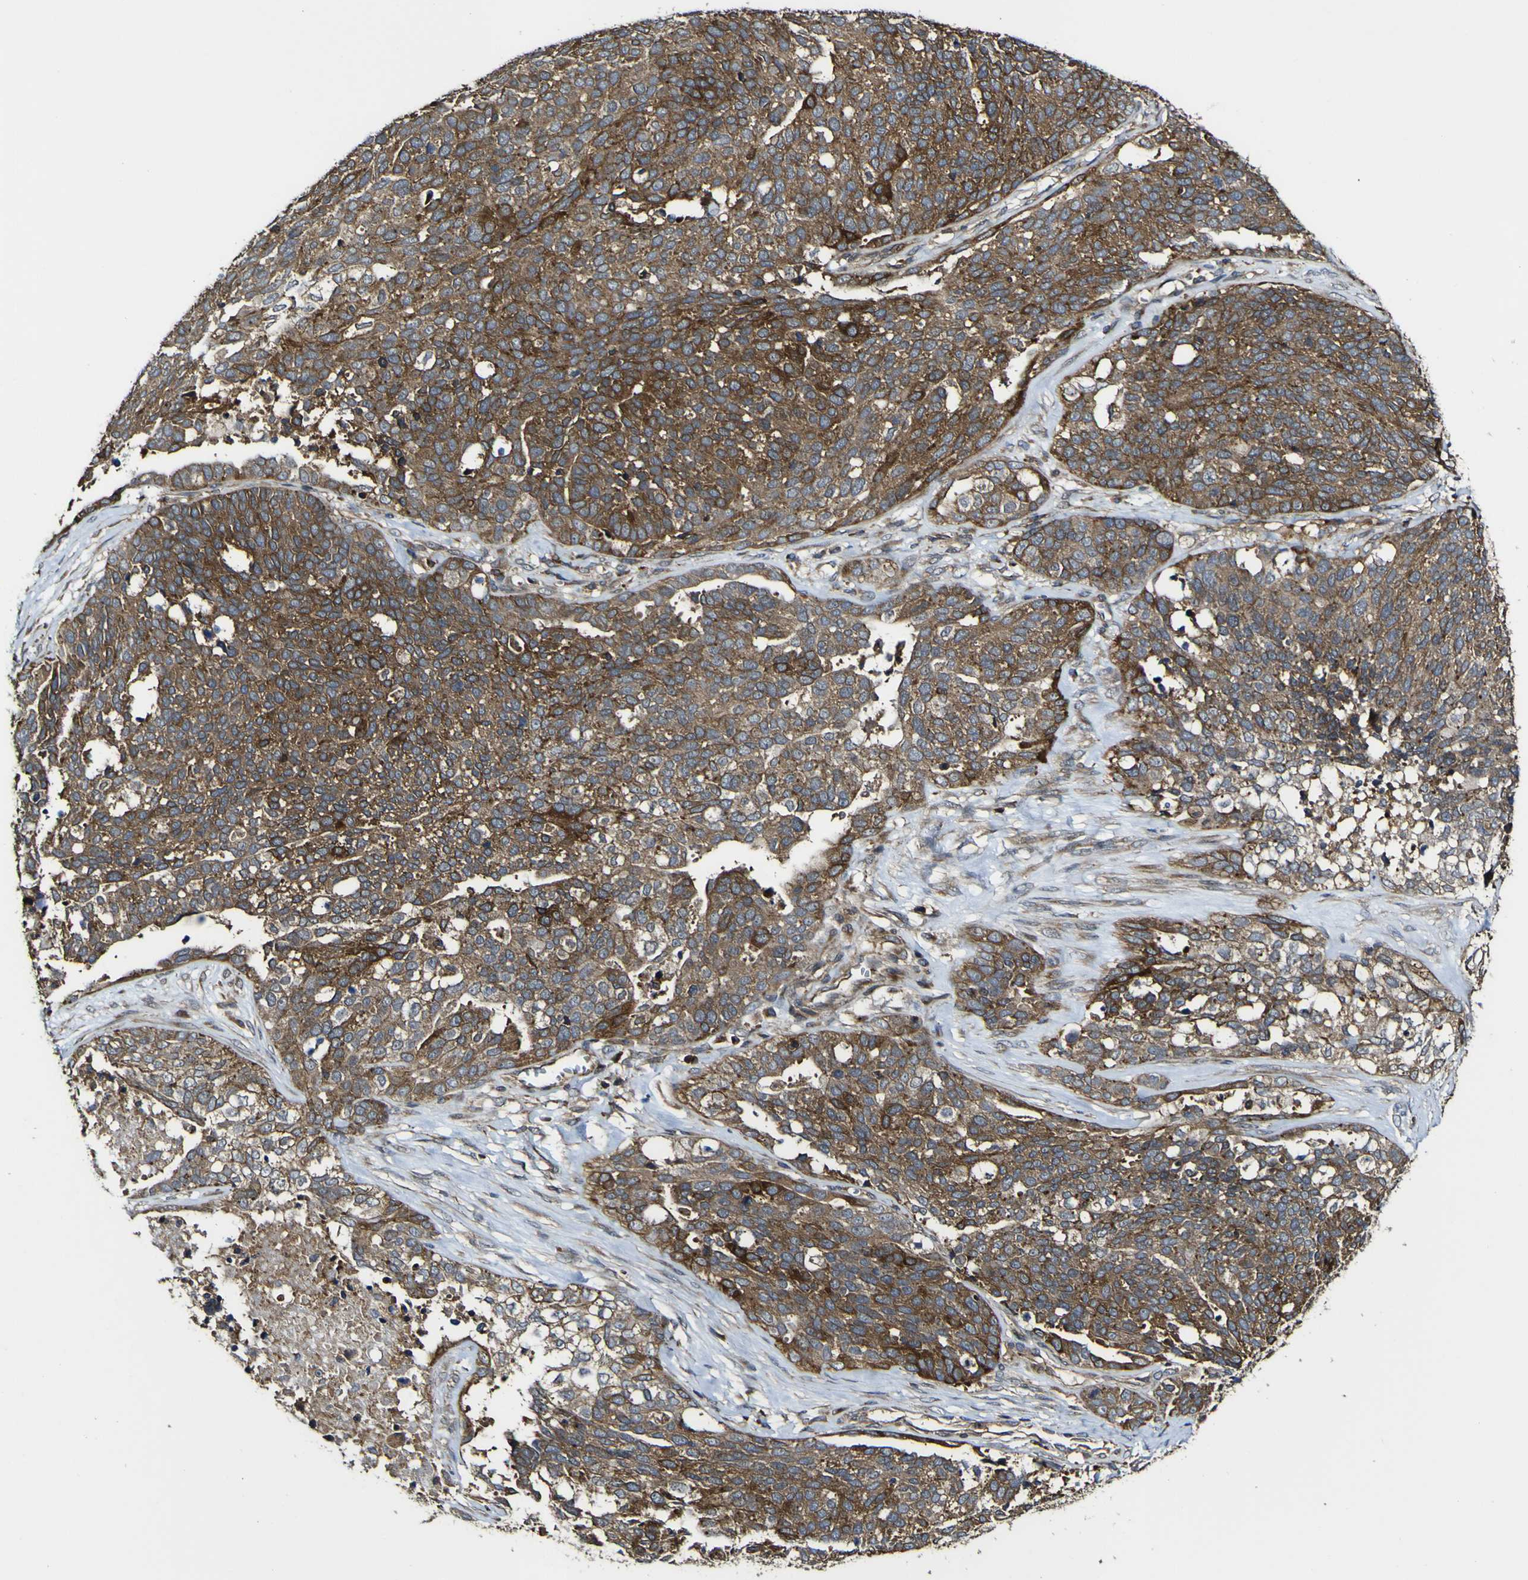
{"staining": {"intensity": "strong", "quantity": "<25%", "location": "cytoplasmic/membranous"}, "tissue": "ovarian cancer", "cell_type": "Tumor cells", "image_type": "cancer", "snomed": [{"axis": "morphology", "description": "Cystadenocarcinoma, serous, NOS"}, {"axis": "topography", "description": "Ovary"}], "caption": "IHC micrograph of serous cystadenocarcinoma (ovarian) stained for a protein (brown), which shows medium levels of strong cytoplasmic/membranous positivity in about <25% of tumor cells.", "gene": "TNIK", "patient": {"sex": "female", "age": 44}}